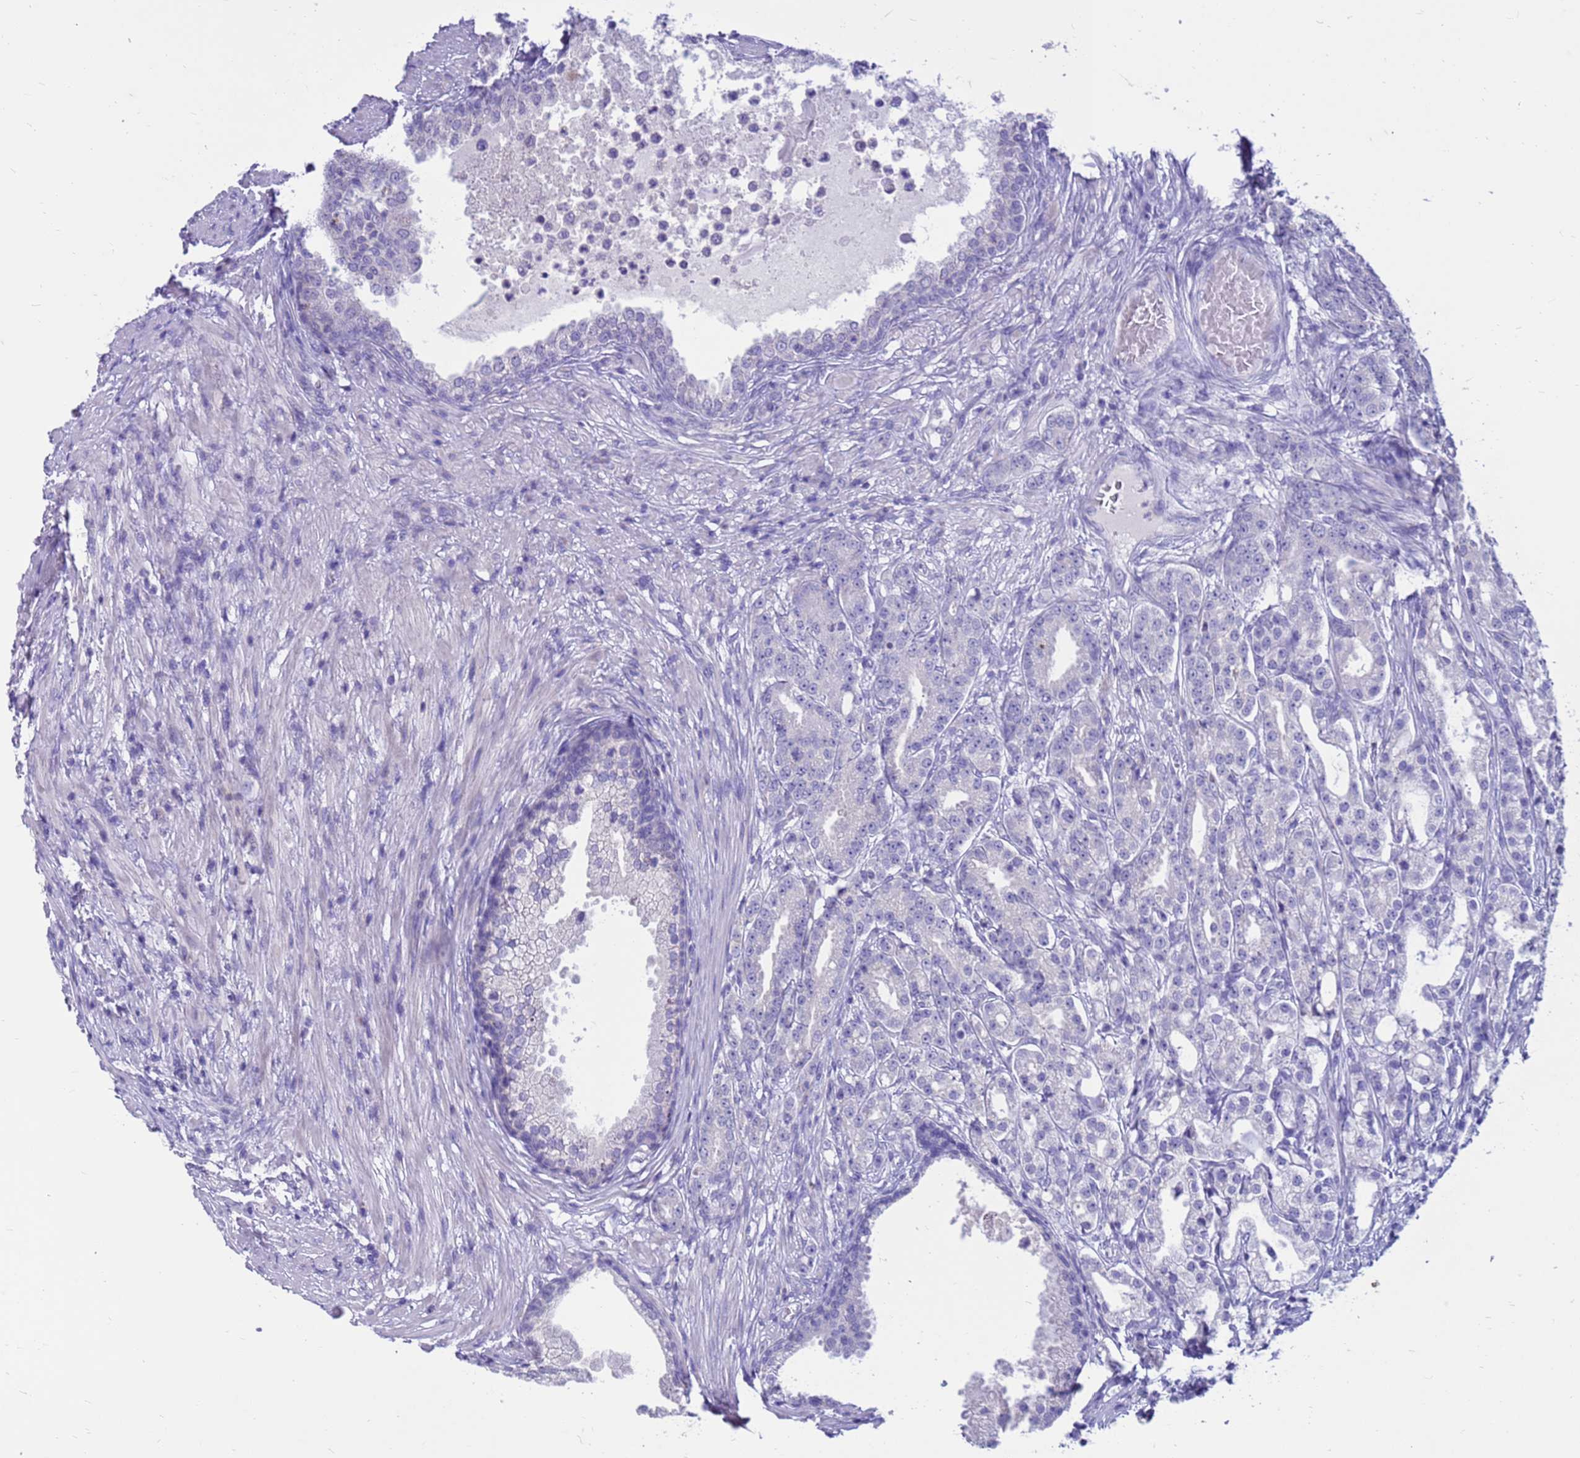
{"staining": {"intensity": "negative", "quantity": "none", "location": "none"}, "tissue": "prostate cancer", "cell_type": "Tumor cells", "image_type": "cancer", "snomed": [{"axis": "morphology", "description": "Adenocarcinoma, High grade"}, {"axis": "topography", "description": "Prostate"}], "caption": "A high-resolution micrograph shows immunohistochemistry staining of prostate adenocarcinoma (high-grade), which demonstrates no significant positivity in tumor cells.", "gene": "PDE10A", "patient": {"sex": "male", "age": 69}}